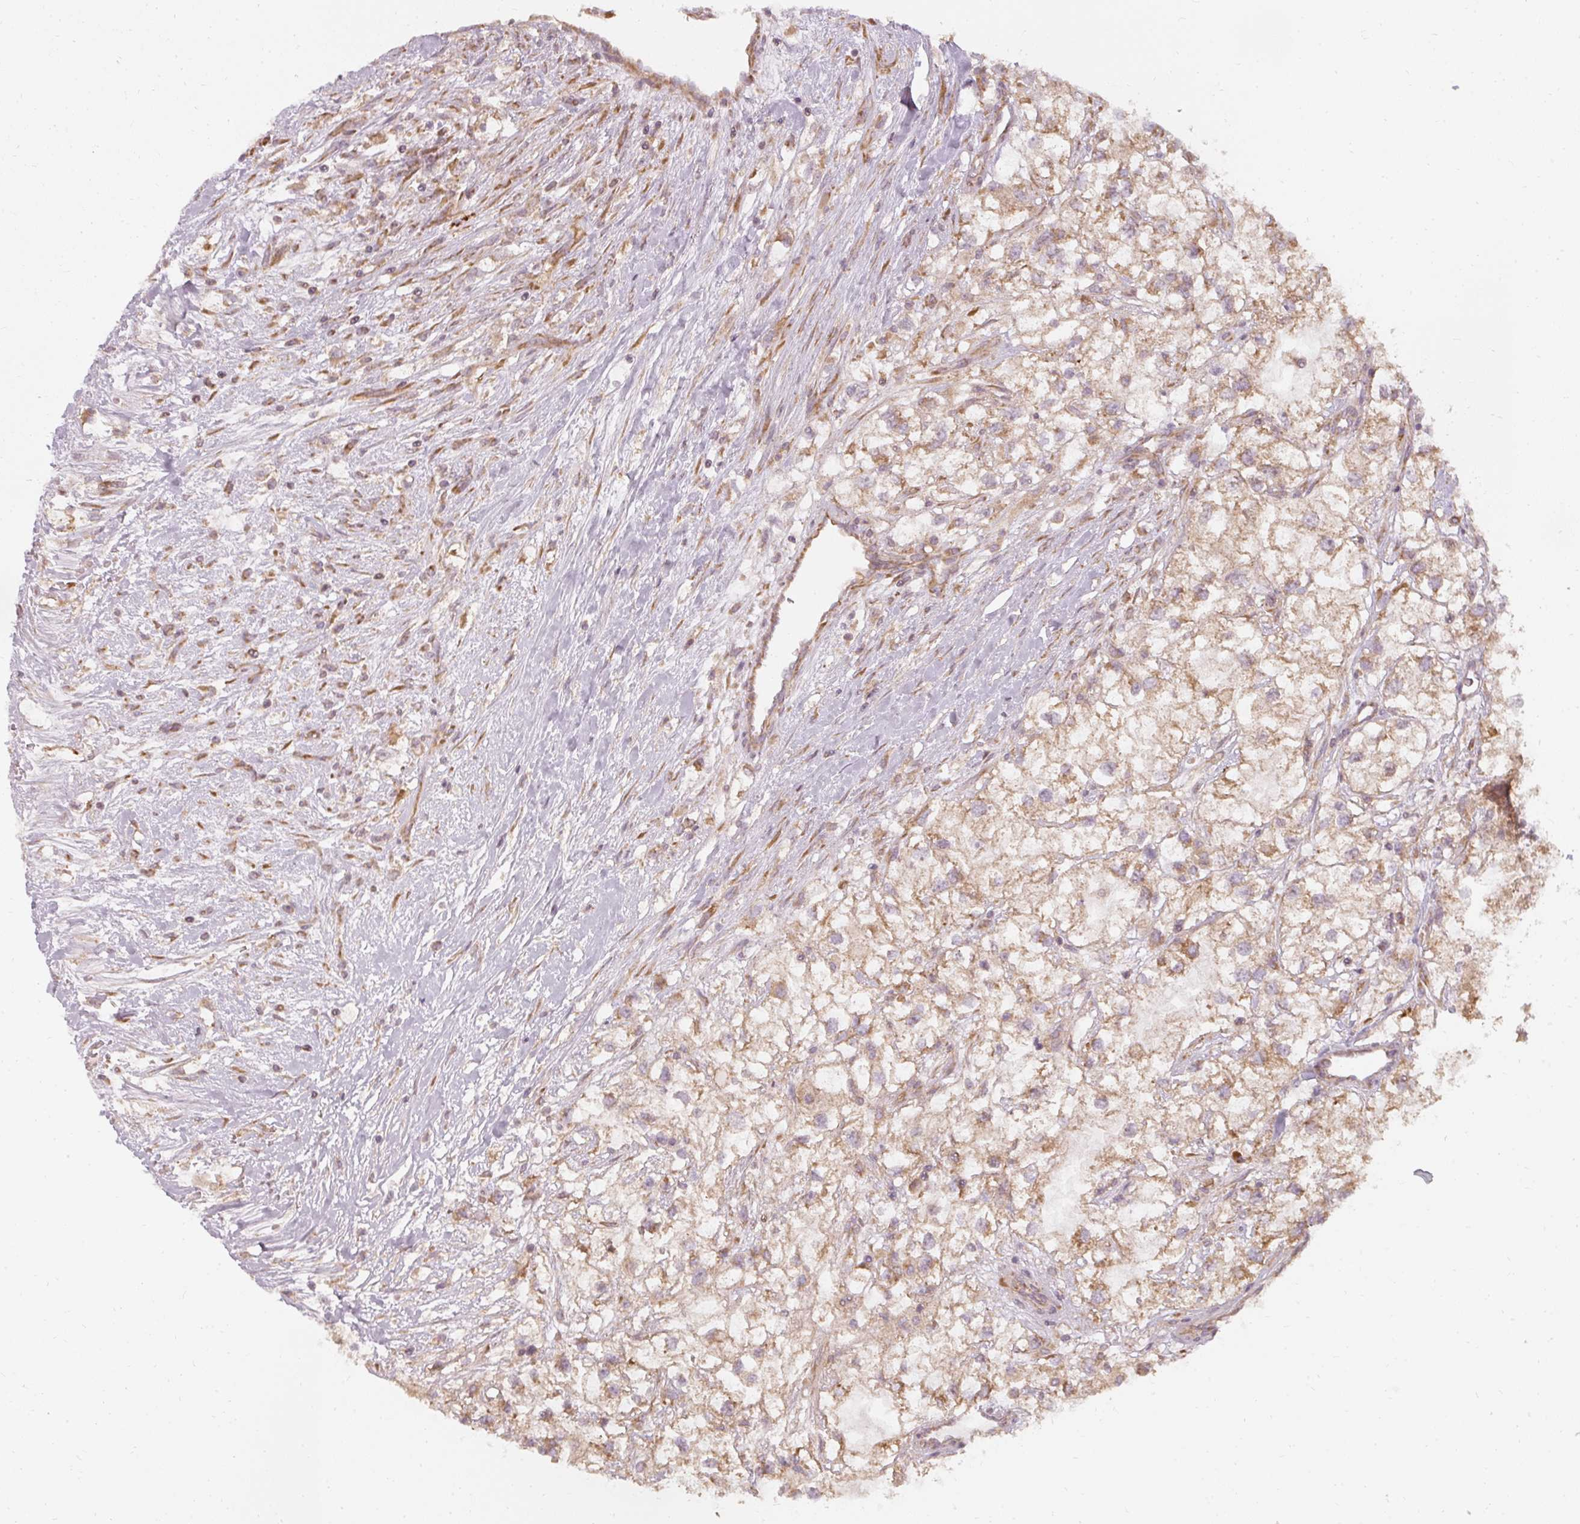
{"staining": {"intensity": "moderate", "quantity": ">75%", "location": "cytoplasmic/membranous"}, "tissue": "renal cancer", "cell_type": "Tumor cells", "image_type": "cancer", "snomed": [{"axis": "morphology", "description": "Adenocarcinoma, NOS"}, {"axis": "topography", "description": "Kidney"}], "caption": "IHC photomicrograph of neoplastic tissue: renal cancer (adenocarcinoma) stained using IHC exhibits medium levels of moderate protein expression localized specifically in the cytoplasmic/membranous of tumor cells, appearing as a cytoplasmic/membranous brown color.", "gene": "RPL24", "patient": {"sex": "male", "age": 59}}